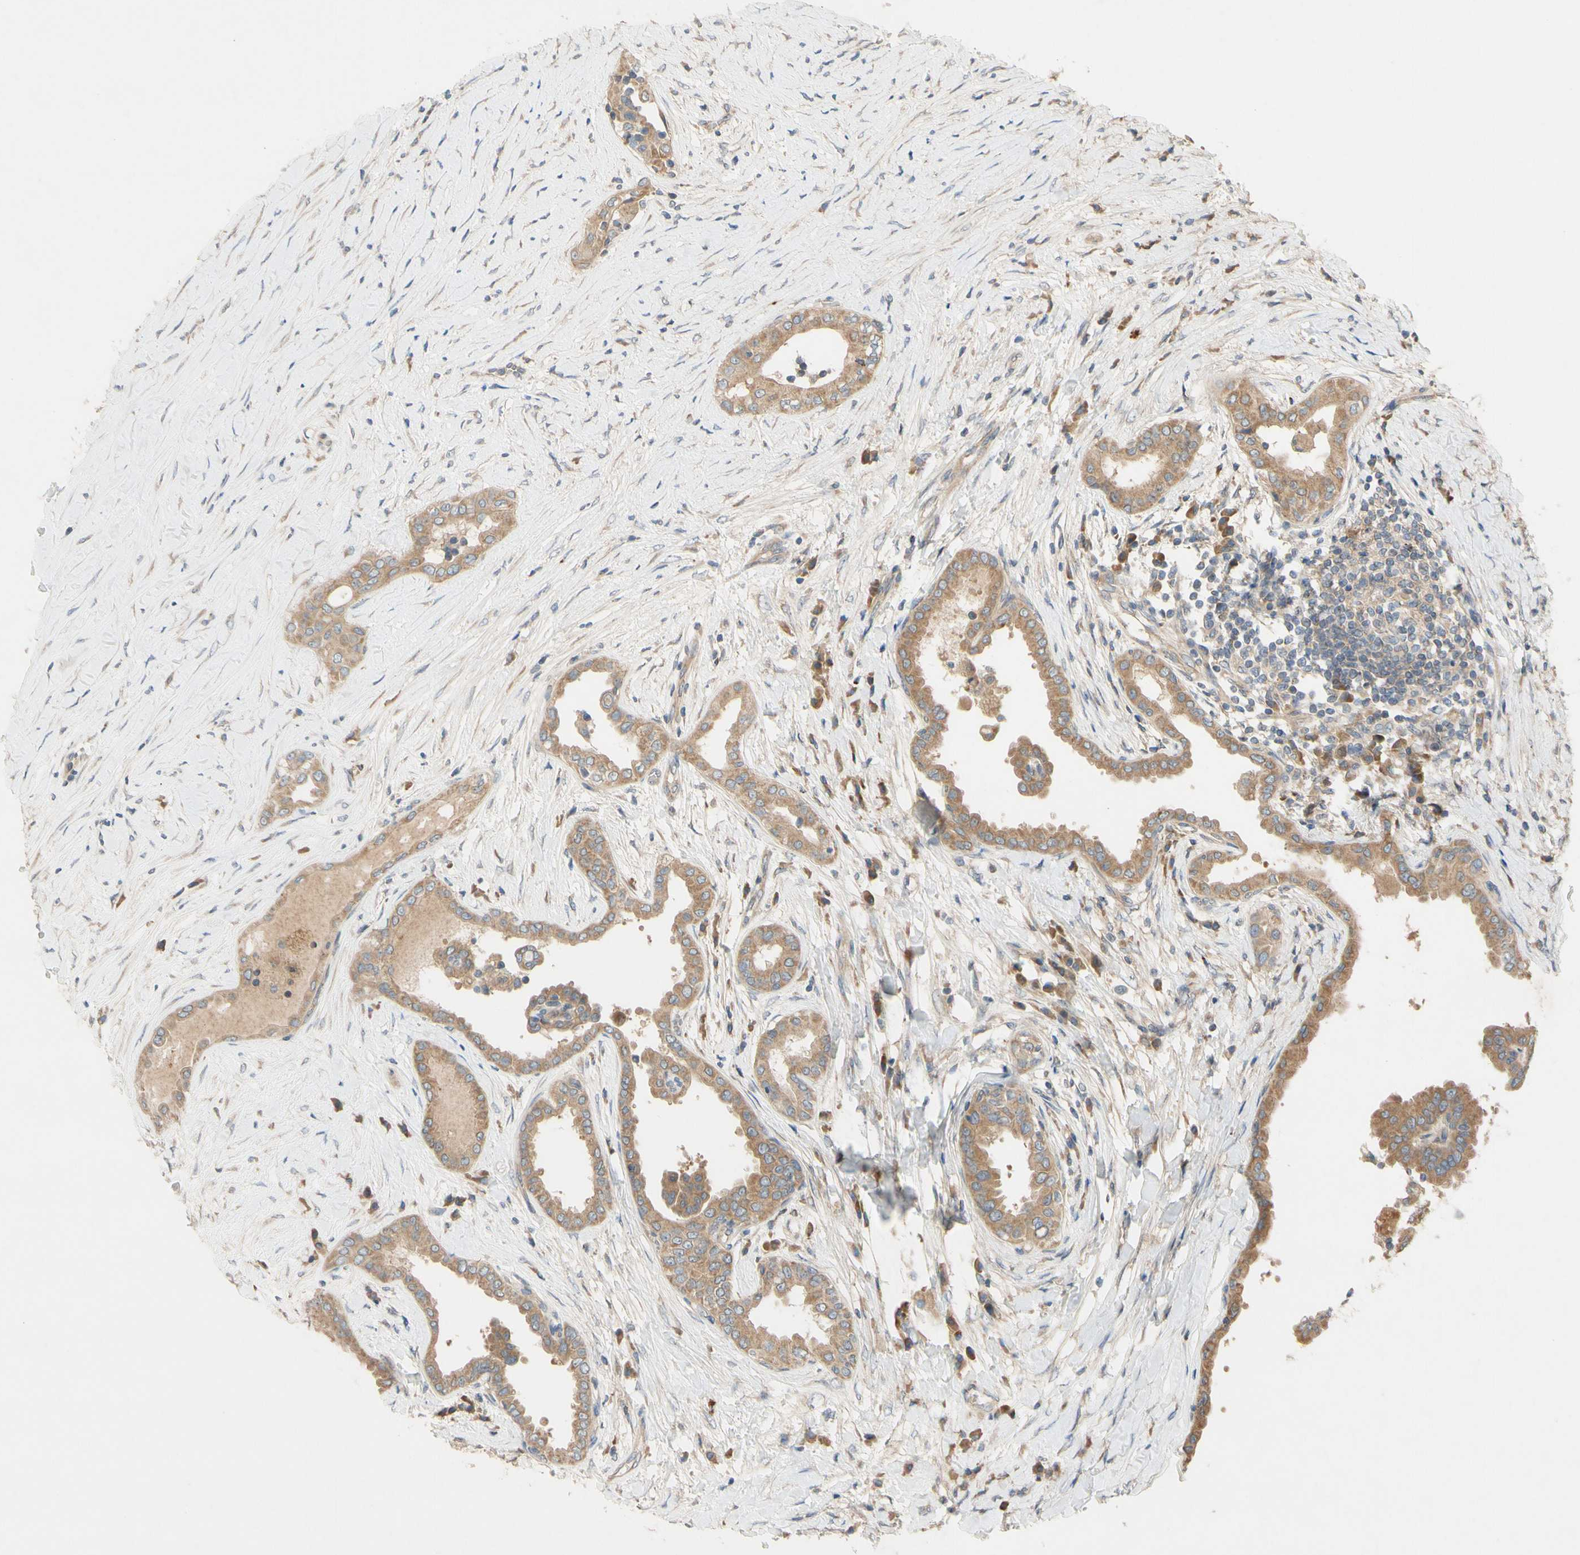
{"staining": {"intensity": "moderate", "quantity": ">75%", "location": "cytoplasmic/membranous"}, "tissue": "thyroid cancer", "cell_type": "Tumor cells", "image_type": "cancer", "snomed": [{"axis": "morphology", "description": "Papillary adenocarcinoma, NOS"}, {"axis": "topography", "description": "Thyroid gland"}], "caption": "Papillary adenocarcinoma (thyroid) stained with a protein marker reveals moderate staining in tumor cells.", "gene": "MBTPS2", "patient": {"sex": "male", "age": 33}}